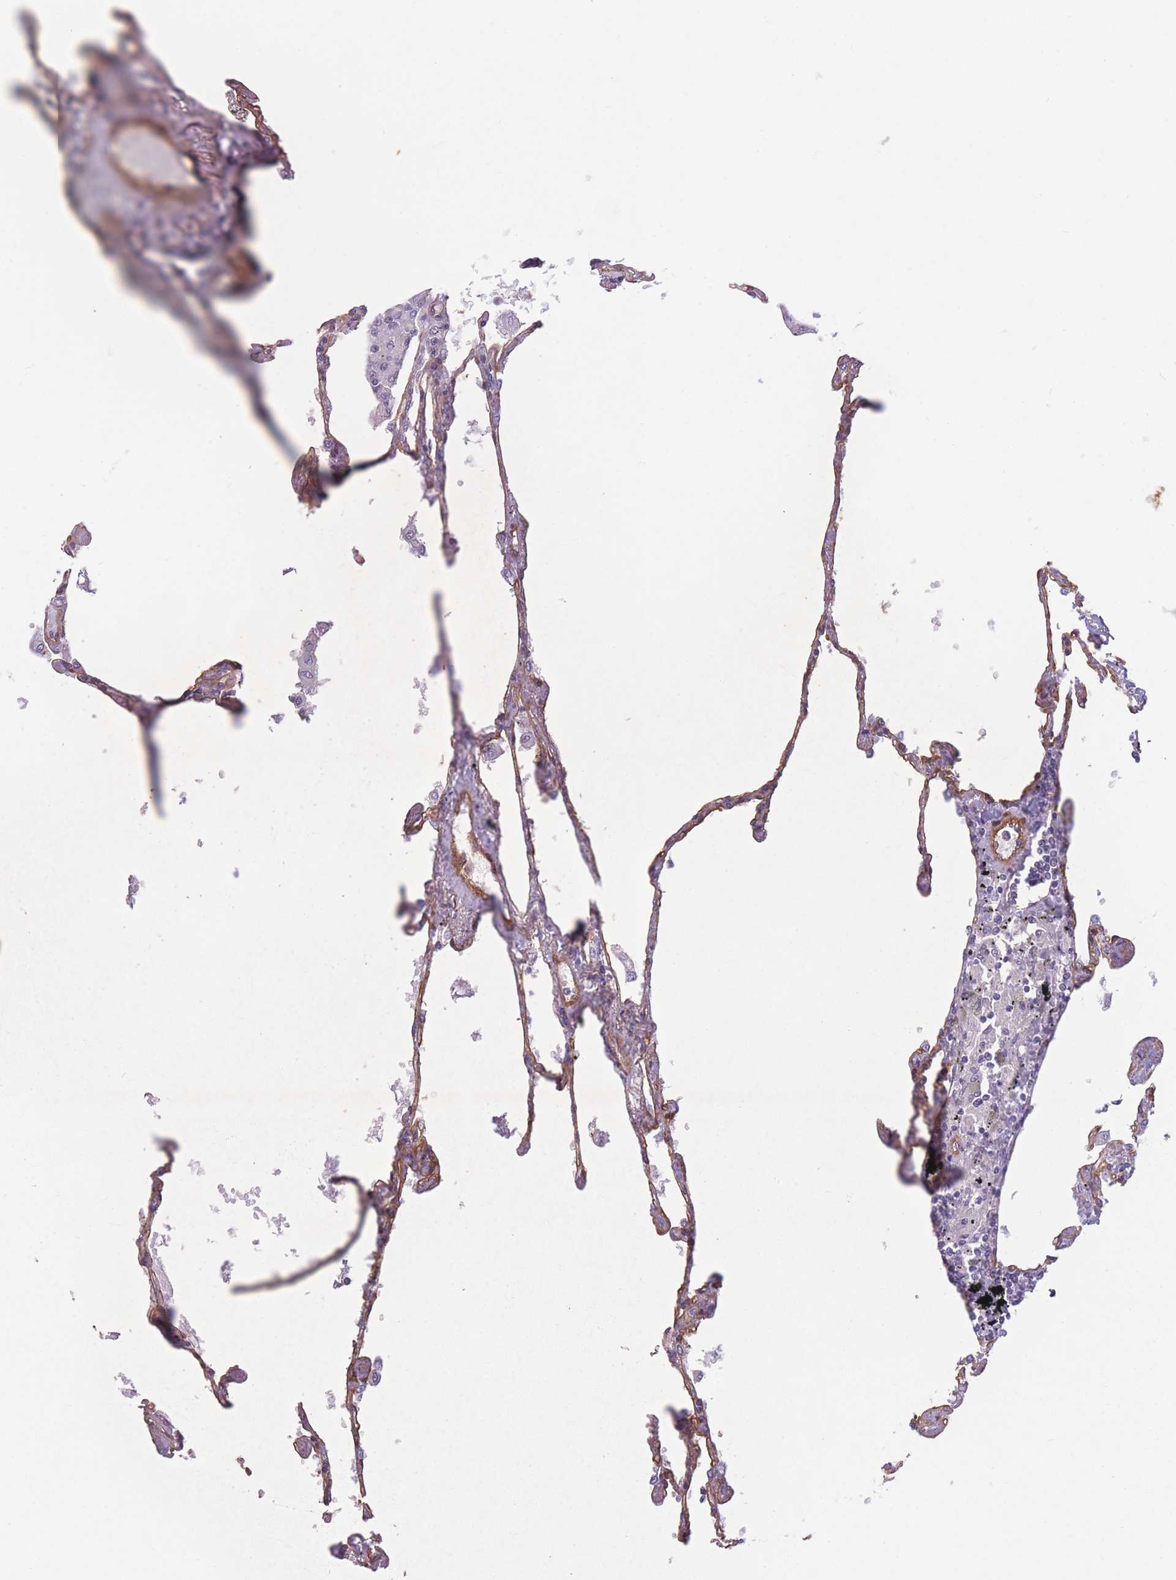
{"staining": {"intensity": "weak", "quantity": "25%-75%", "location": "cytoplasmic/membranous"}, "tissue": "lung", "cell_type": "Alveolar cells", "image_type": "normal", "snomed": [{"axis": "morphology", "description": "Normal tissue, NOS"}, {"axis": "topography", "description": "Lung"}], "caption": "The image displays a brown stain indicating the presence of a protein in the cytoplasmic/membranous of alveolar cells in lung. Ihc stains the protein of interest in brown and the nuclei are stained blue.", "gene": "SLC7A6", "patient": {"sex": "female", "age": 67}}